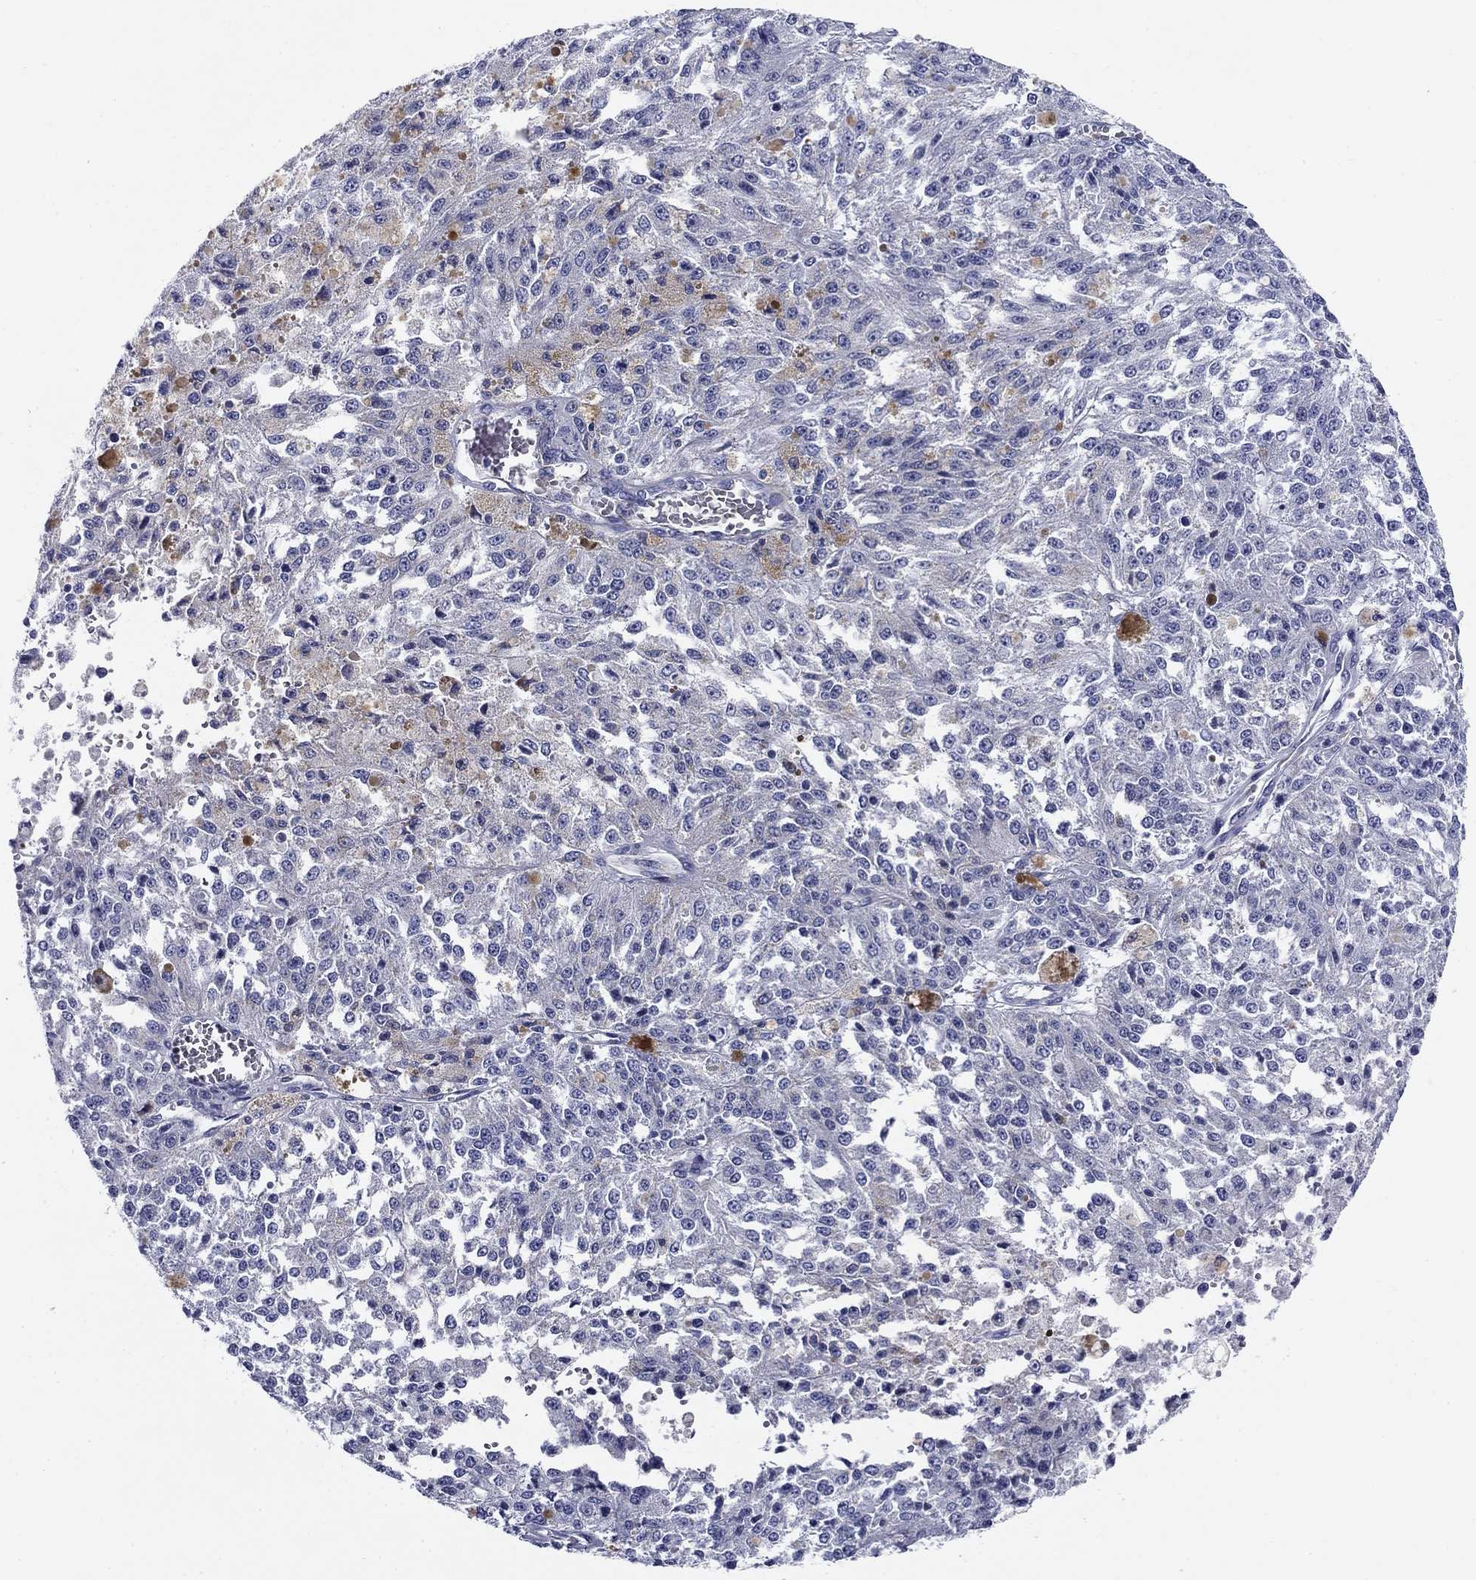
{"staining": {"intensity": "negative", "quantity": "none", "location": "none"}, "tissue": "melanoma", "cell_type": "Tumor cells", "image_type": "cancer", "snomed": [{"axis": "morphology", "description": "Malignant melanoma, Metastatic site"}, {"axis": "topography", "description": "Lymph node"}], "caption": "Malignant melanoma (metastatic site) was stained to show a protein in brown. There is no significant positivity in tumor cells. The staining was performed using DAB to visualize the protein expression in brown, while the nuclei were stained in blue with hematoxylin (Magnification: 20x).", "gene": "UPB1", "patient": {"sex": "female", "age": 64}}